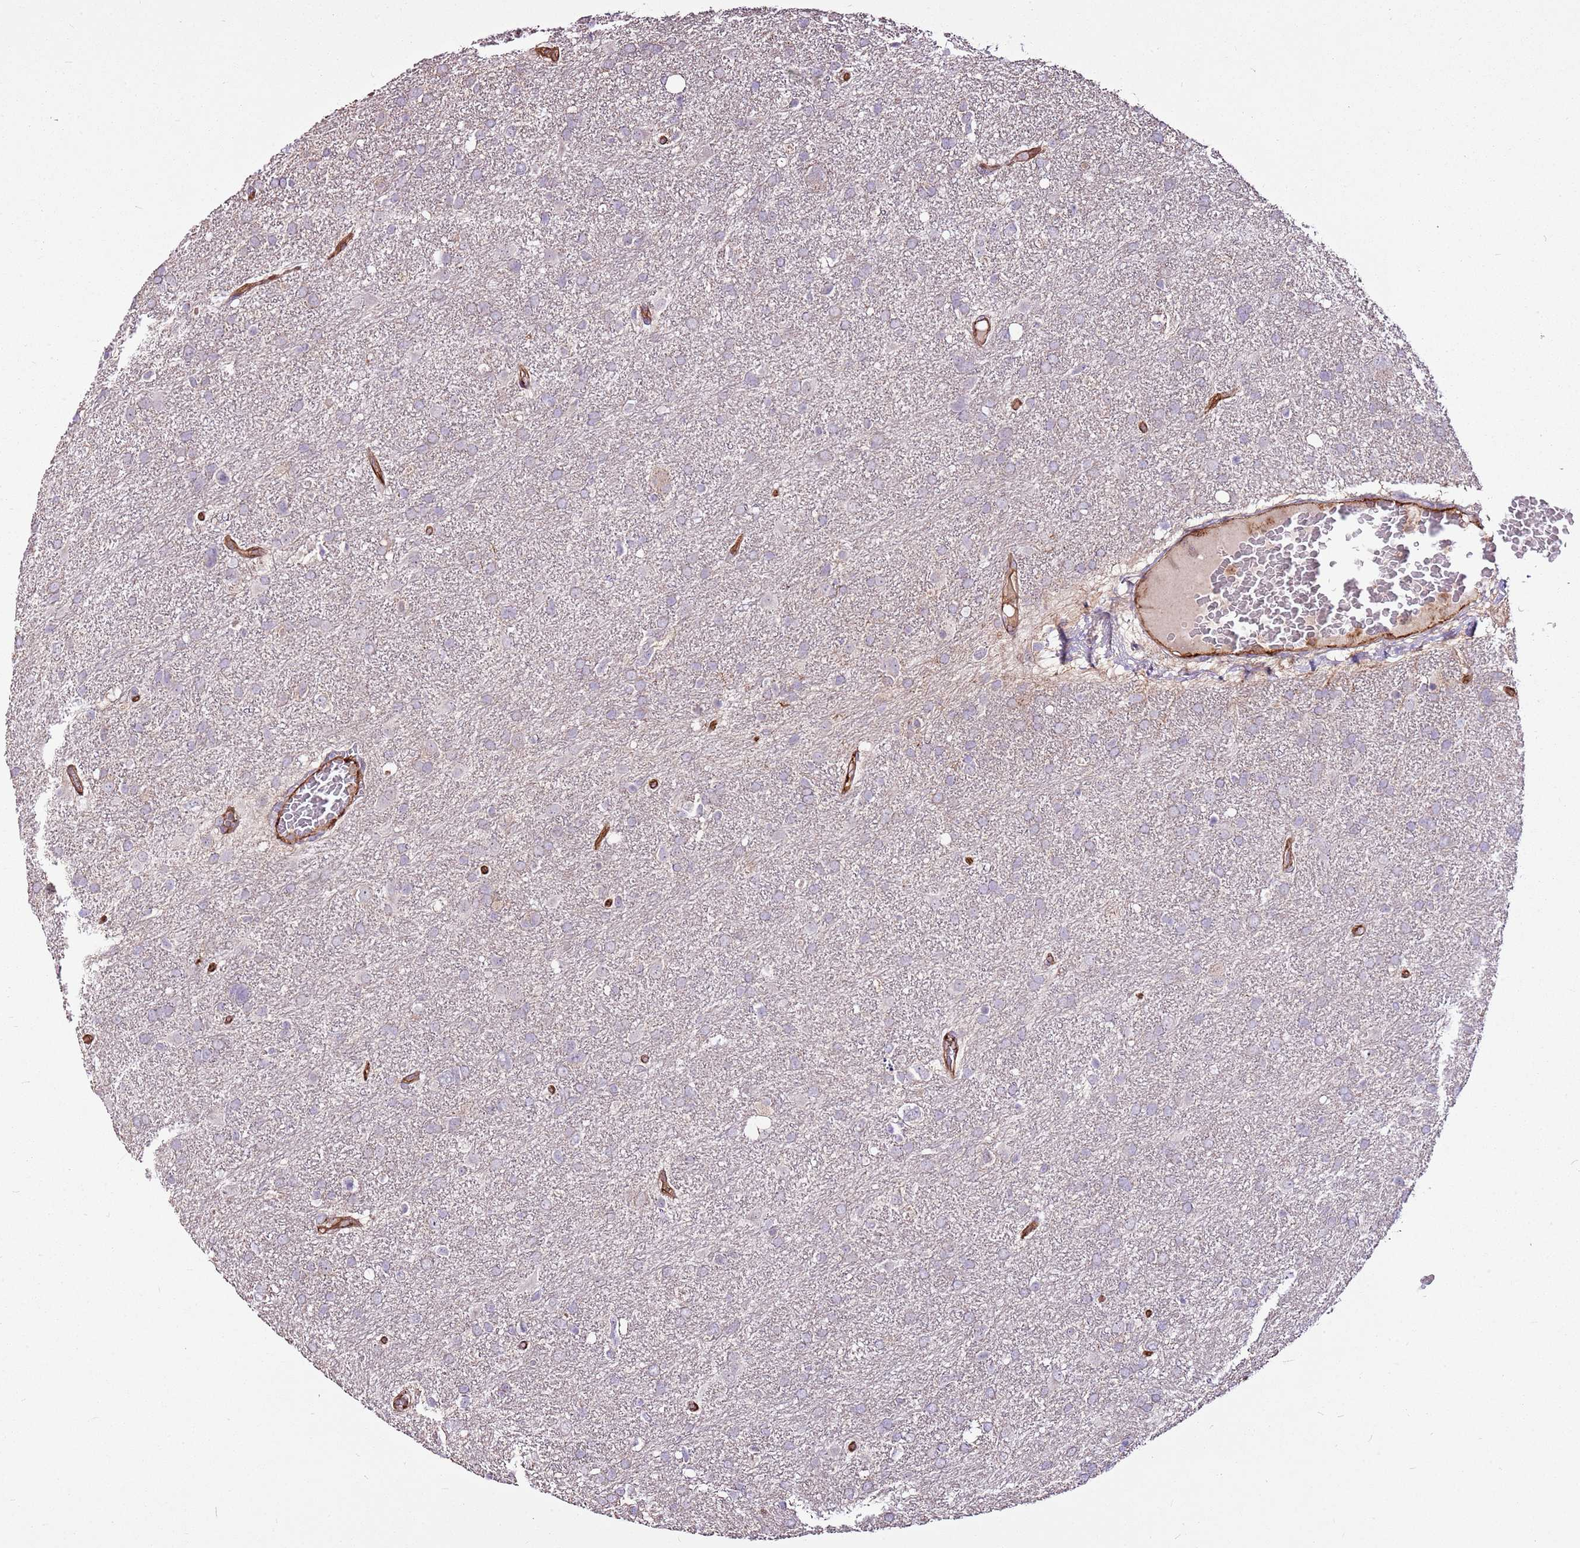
{"staining": {"intensity": "negative", "quantity": "none", "location": "none"}, "tissue": "glioma", "cell_type": "Tumor cells", "image_type": "cancer", "snomed": [{"axis": "morphology", "description": "Glioma, malignant, High grade"}, {"axis": "topography", "description": "Brain"}], "caption": "Immunohistochemical staining of malignant glioma (high-grade) reveals no significant expression in tumor cells. (DAB (3,3'-diaminobenzidine) IHC, high magnification).", "gene": "ZNF827", "patient": {"sex": "male", "age": 61}}